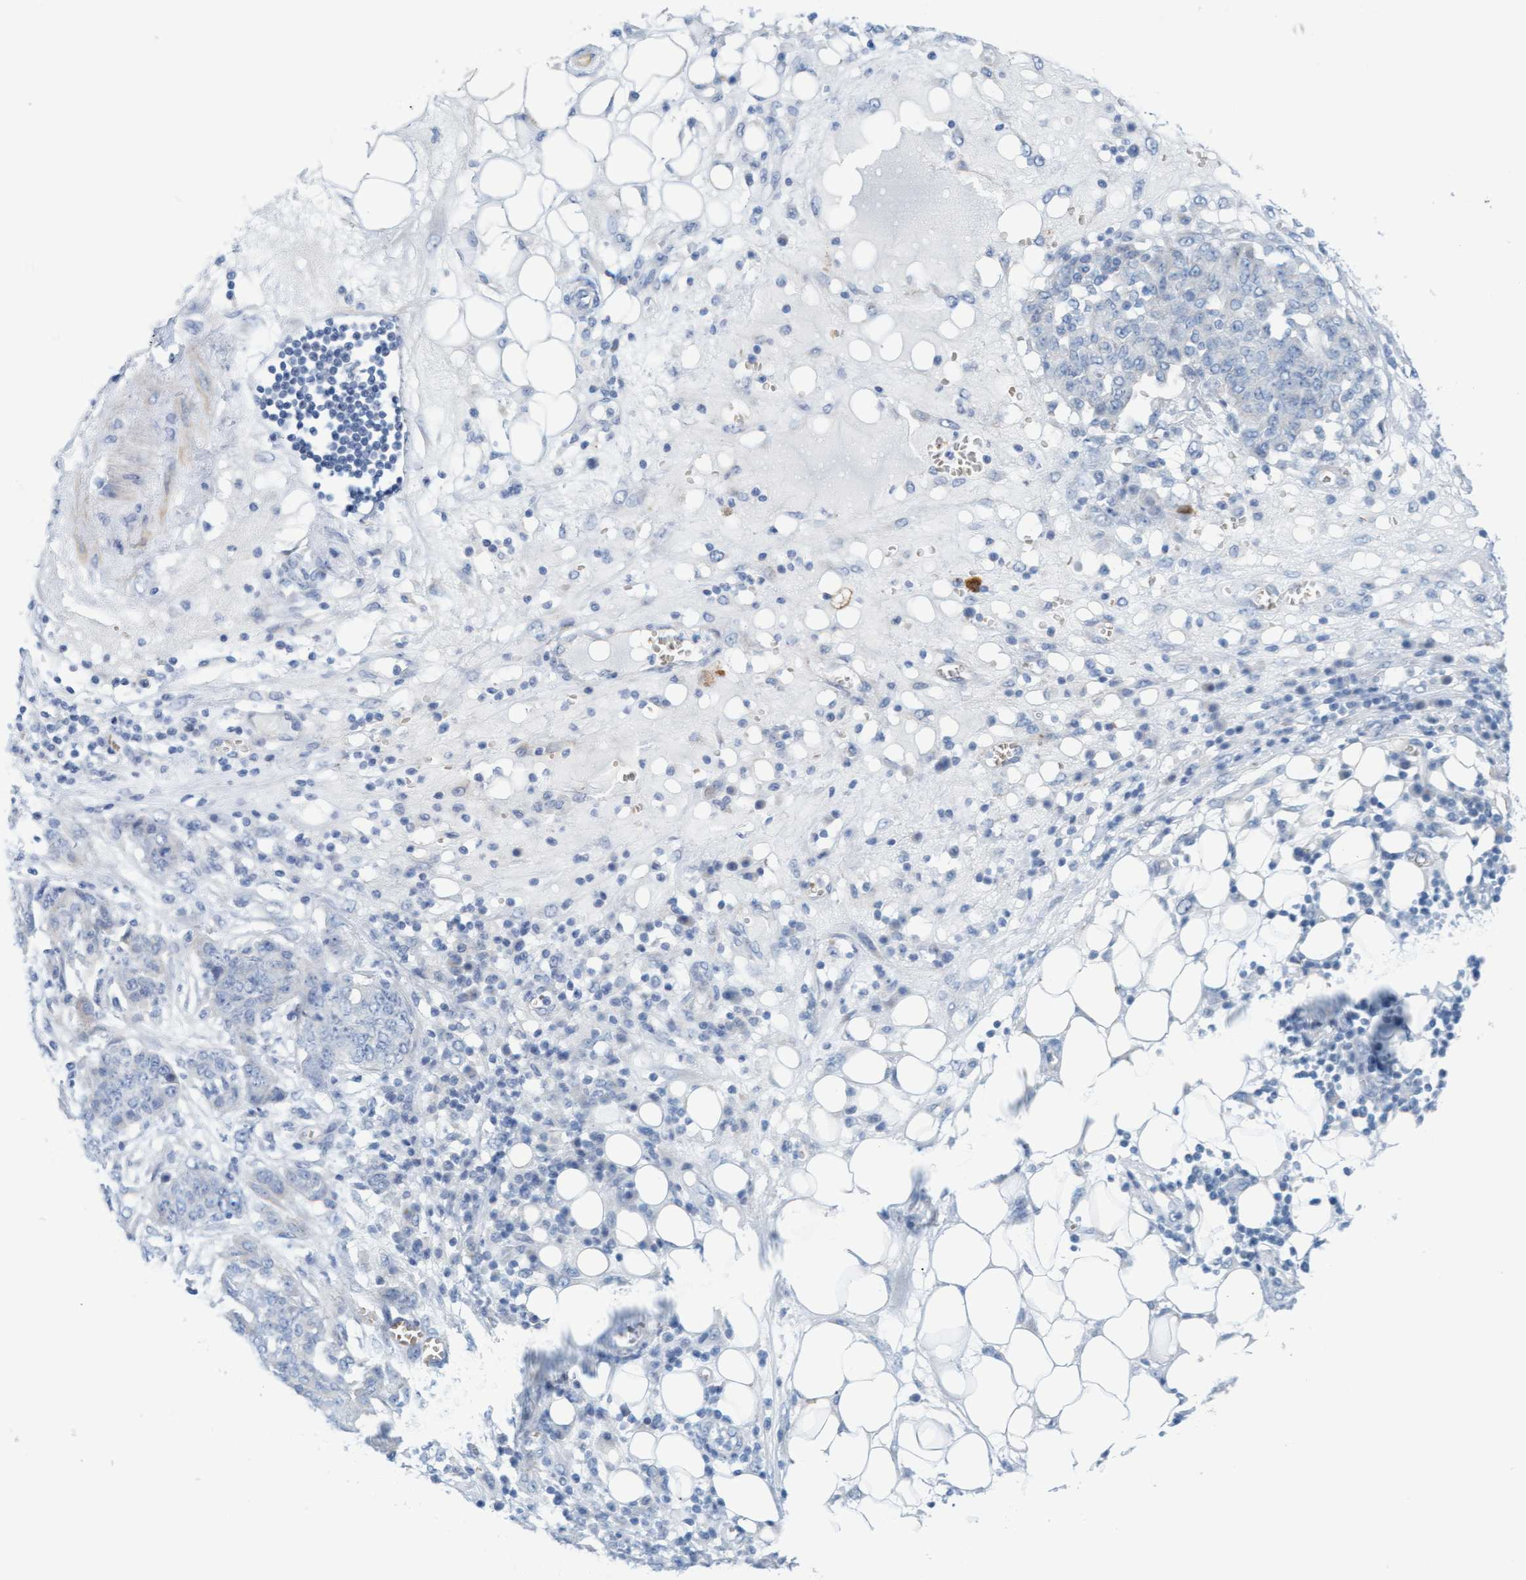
{"staining": {"intensity": "negative", "quantity": "none", "location": "none"}, "tissue": "ovarian cancer", "cell_type": "Tumor cells", "image_type": "cancer", "snomed": [{"axis": "morphology", "description": "Cystadenocarcinoma, serous, NOS"}, {"axis": "topography", "description": "Soft tissue"}, {"axis": "topography", "description": "Ovary"}], "caption": "High power microscopy image of an immunohistochemistry (IHC) image of serous cystadenocarcinoma (ovarian), revealing no significant expression in tumor cells.", "gene": "P2RX5", "patient": {"sex": "female", "age": 57}}